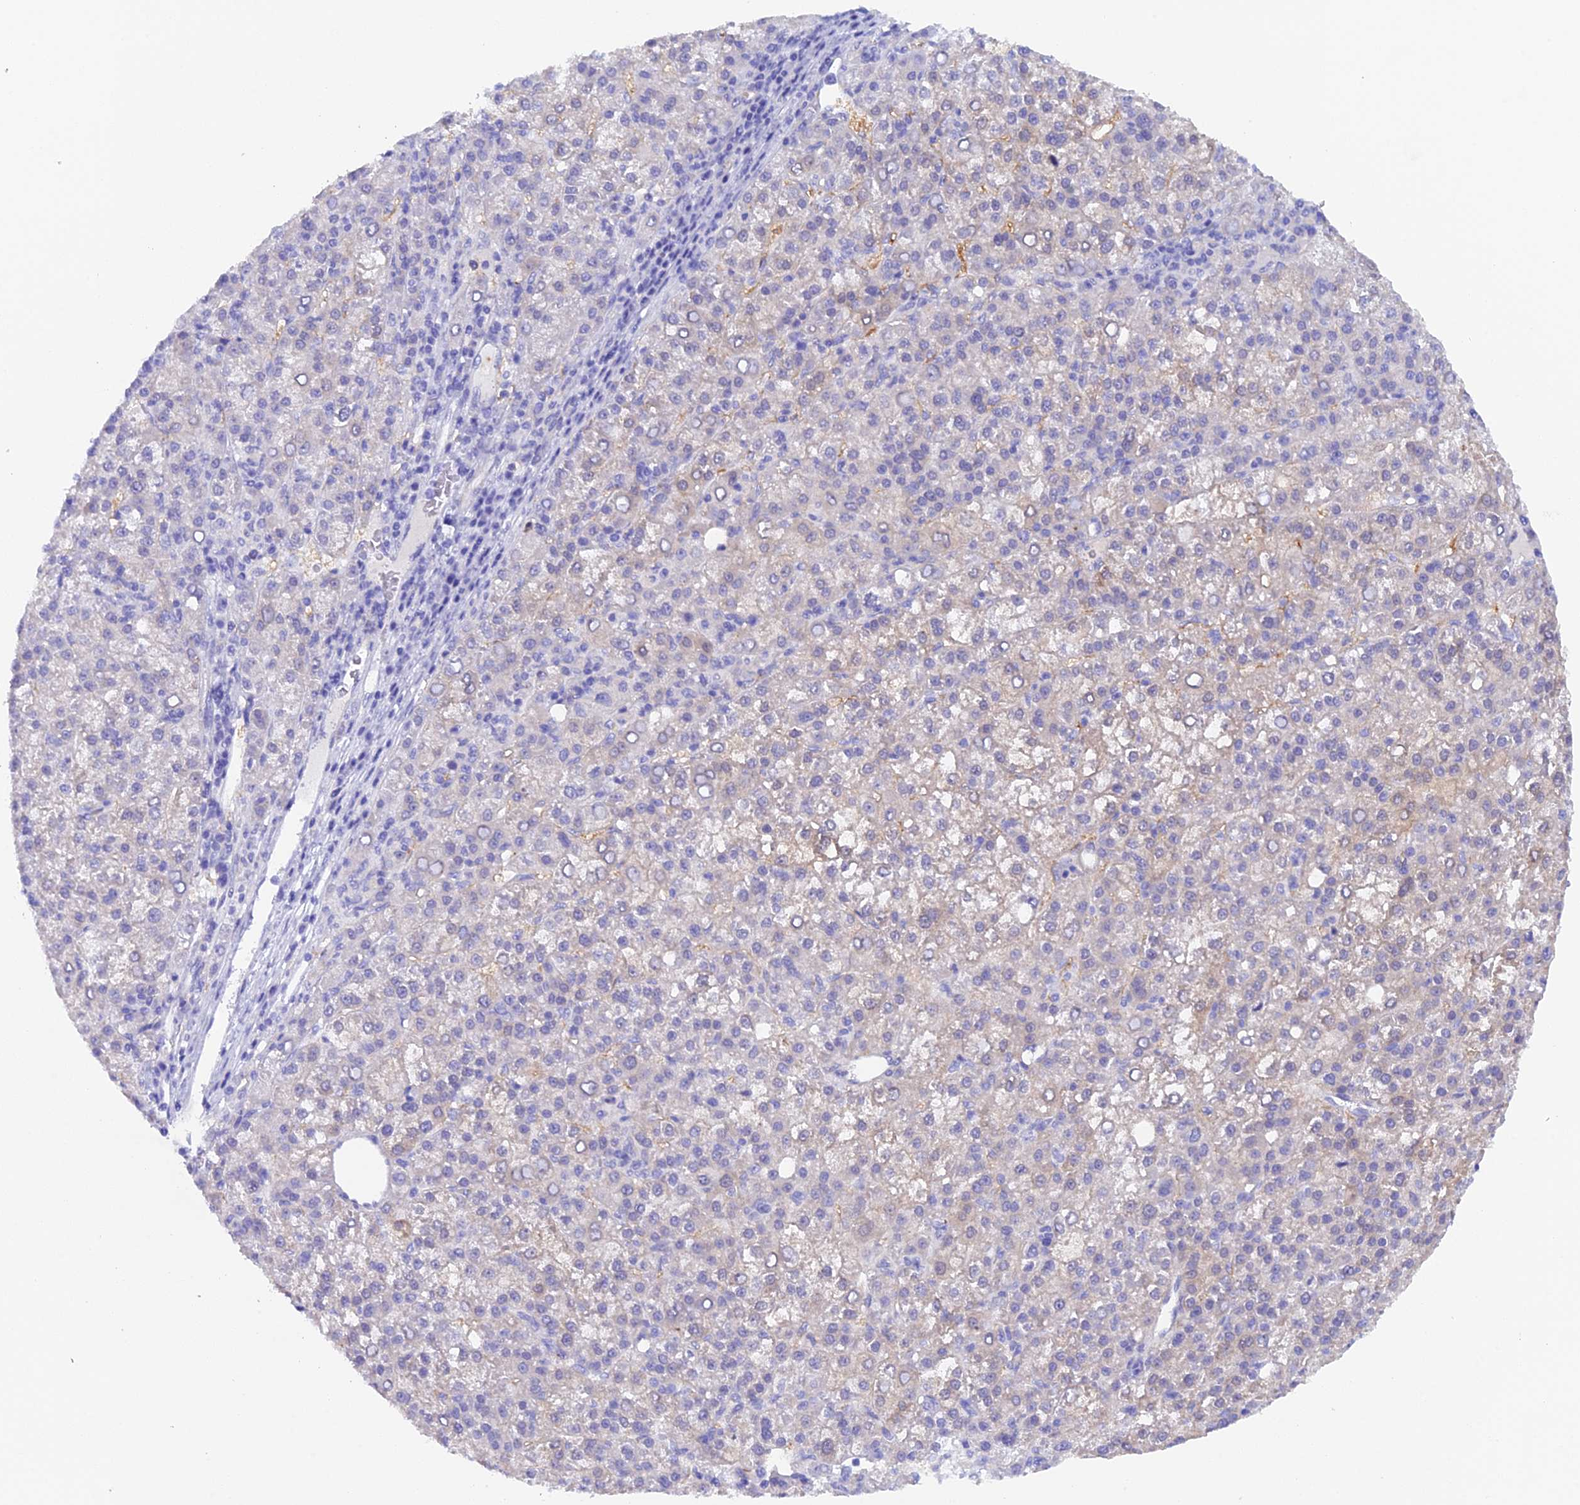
{"staining": {"intensity": "negative", "quantity": "none", "location": "none"}, "tissue": "liver cancer", "cell_type": "Tumor cells", "image_type": "cancer", "snomed": [{"axis": "morphology", "description": "Carcinoma, Hepatocellular, NOS"}, {"axis": "topography", "description": "Liver"}], "caption": "Tumor cells show no significant protein expression in liver hepatocellular carcinoma.", "gene": "FZR1", "patient": {"sex": "female", "age": 58}}